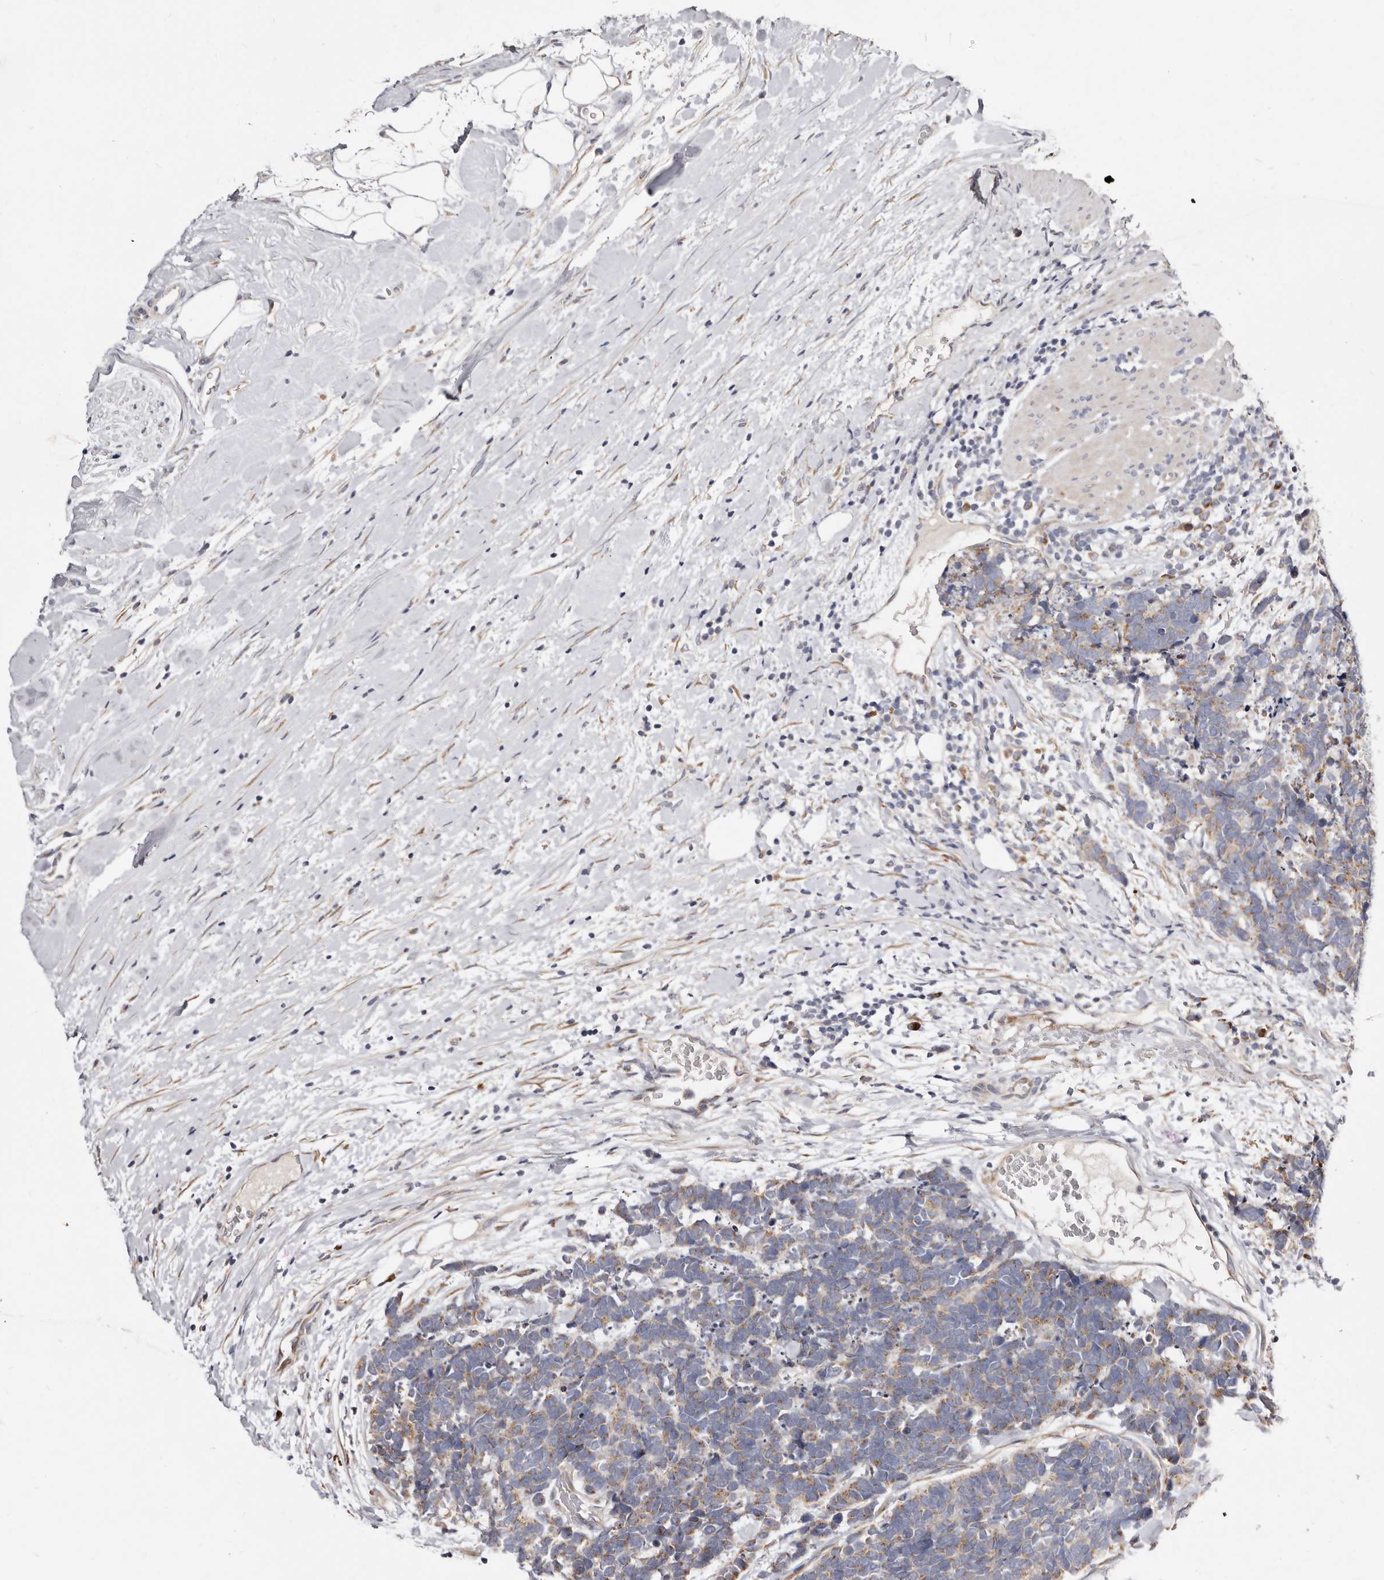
{"staining": {"intensity": "weak", "quantity": "25%-75%", "location": "cytoplasmic/membranous"}, "tissue": "carcinoid", "cell_type": "Tumor cells", "image_type": "cancer", "snomed": [{"axis": "morphology", "description": "Carcinoma, NOS"}, {"axis": "morphology", "description": "Carcinoid, malignant, NOS"}, {"axis": "topography", "description": "Urinary bladder"}], "caption": "Immunohistochemistry (IHC) of carcinoid demonstrates low levels of weak cytoplasmic/membranous expression in approximately 25%-75% of tumor cells.", "gene": "ASIC5", "patient": {"sex": "male", "age": 57}}